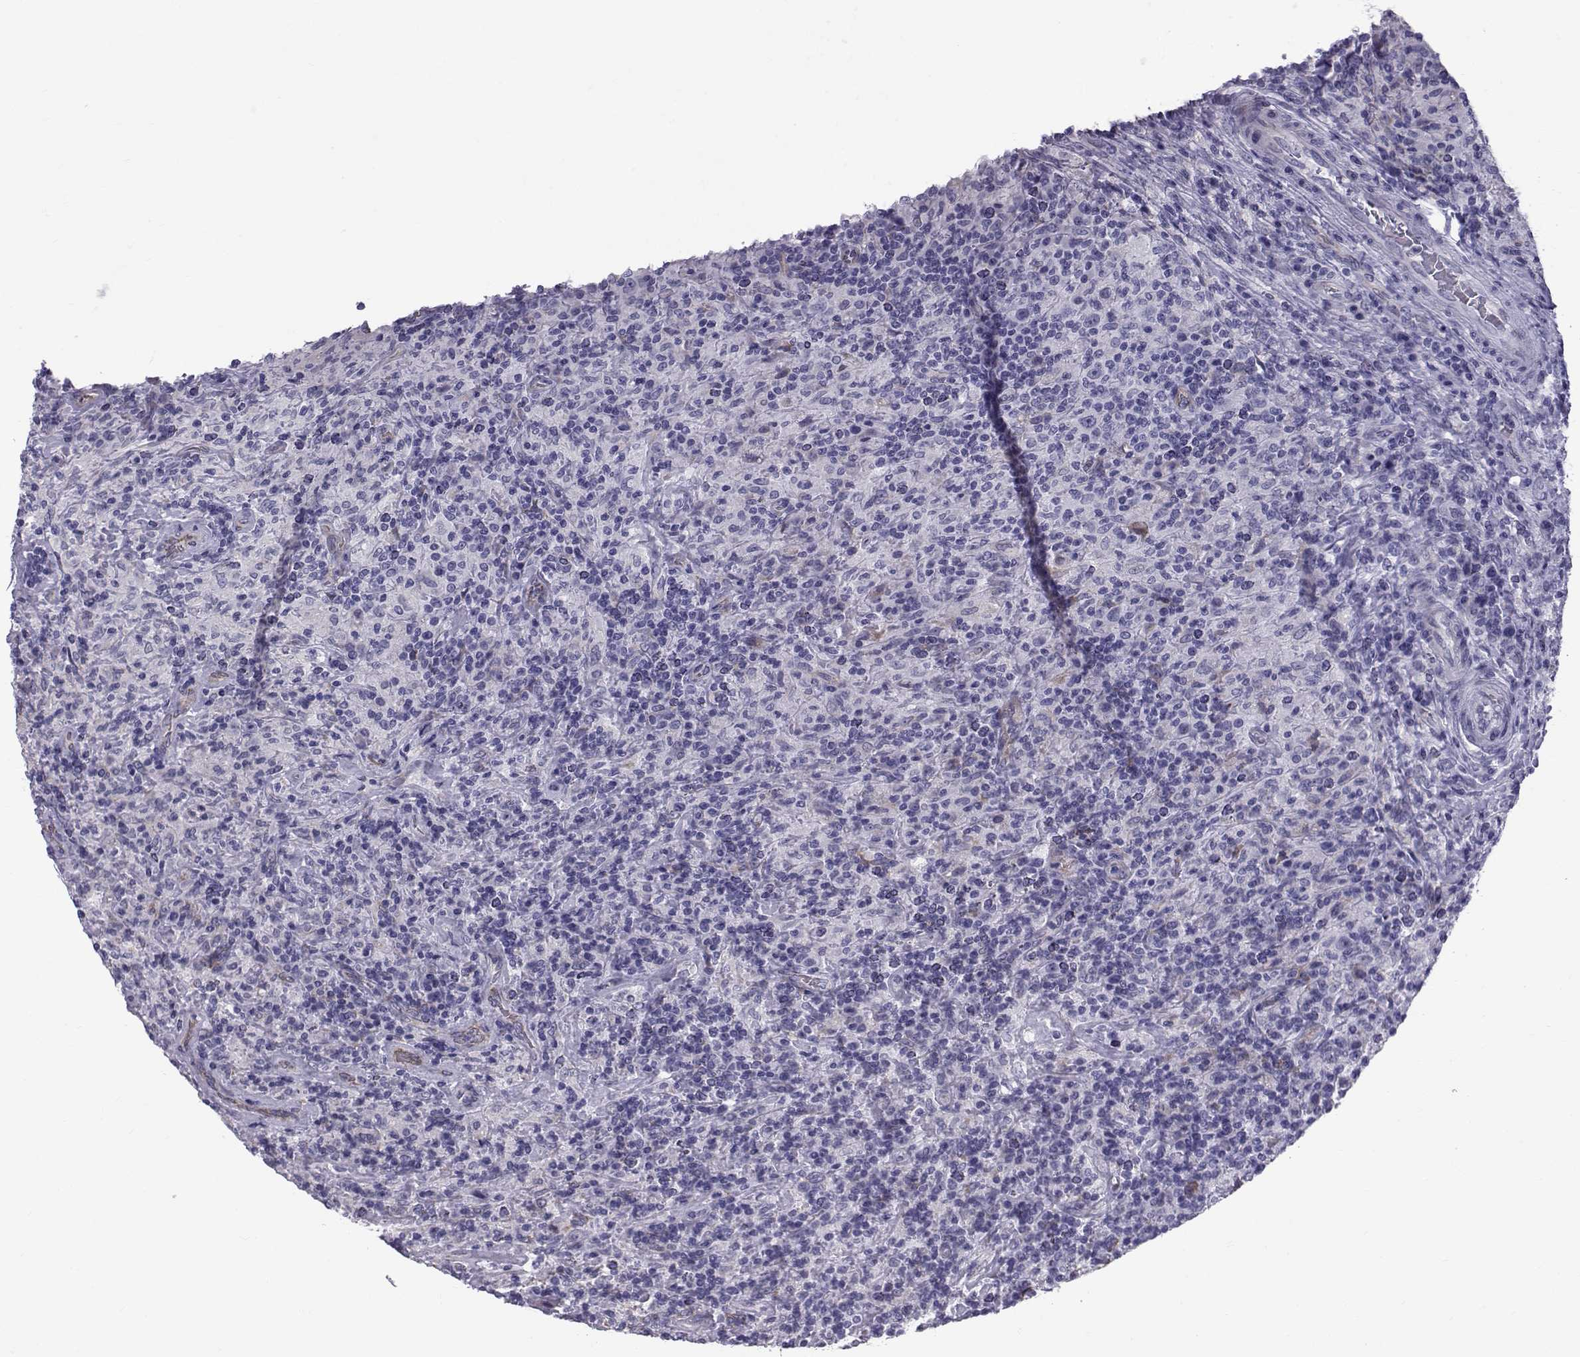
{"staining": {"intensity": "negative", "quantity": "none", "location": "none"}, "tissue": "lymphoma", "cell_type": "Tumor cells", "image_type": "cancer", "snomed": [{"axis": "morphology", "description": "Hodgkin's disease, NOS"}, {"axis": "topography", "description": "Lymph node"}], "caption": "This is a micrograph of IHC staining of lymphoma, which shows no staining in tumor cells.", "gene": "RNASE12", "patient": {"sex": "male", "age": 70}}